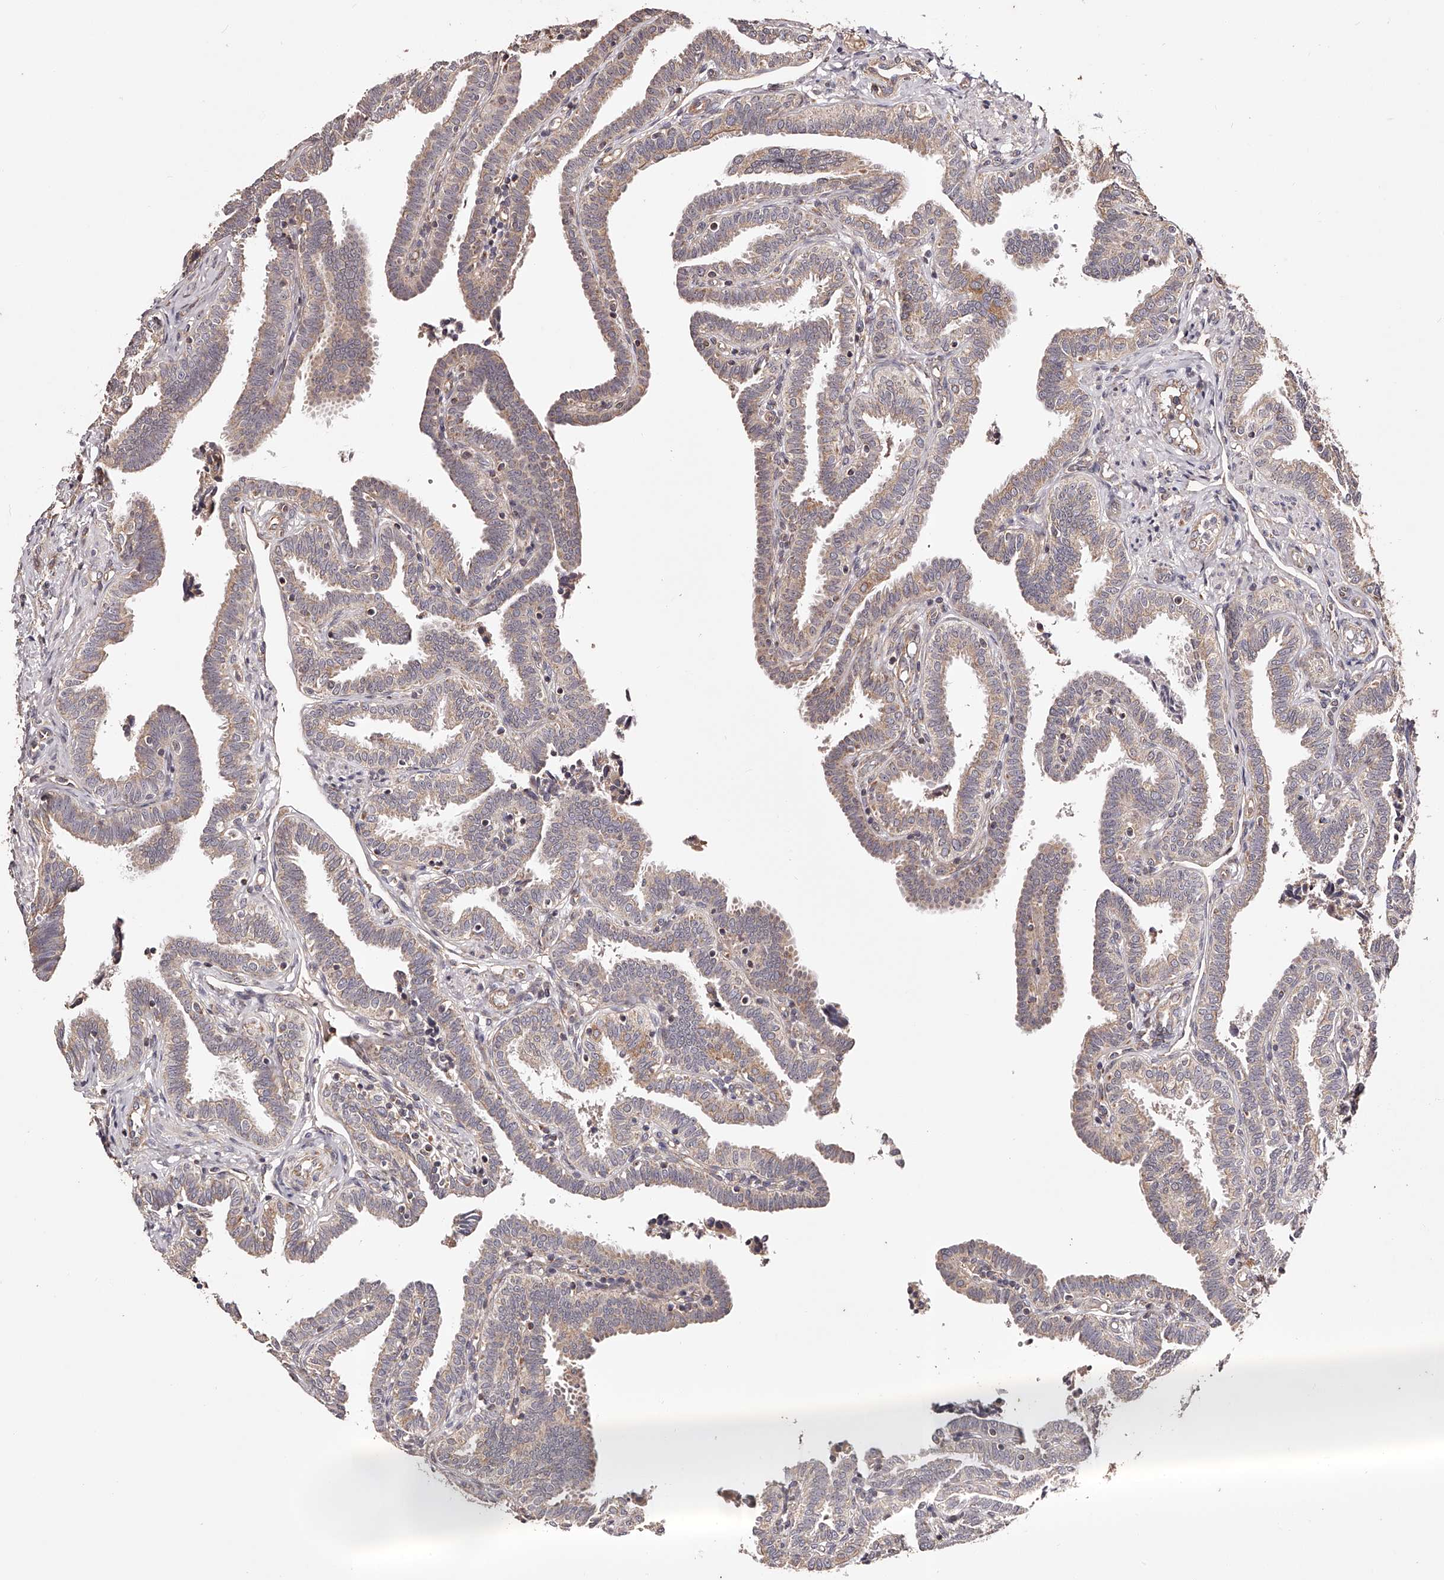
{"staining": {"intensity": "weak", "quantity": ">75%", "location": "cytoplasmic/membranous"}, "tissue": "fallopian tube", "cell_type": "Glandular cells", "image_type": "normal", "snomed": [{"axis": "morphology", "description": "Normal tissue, NOS"}, {"axis": "topography", "description": "Fallopian tube"}], "caption": "Fallopian tube stained with a brown dye reveals weak cytoplasmic/membranous positive expression in approximately >75% of glandular cells.", "gene": "USP21", "patient": {"sex": "female", "age": 39}}